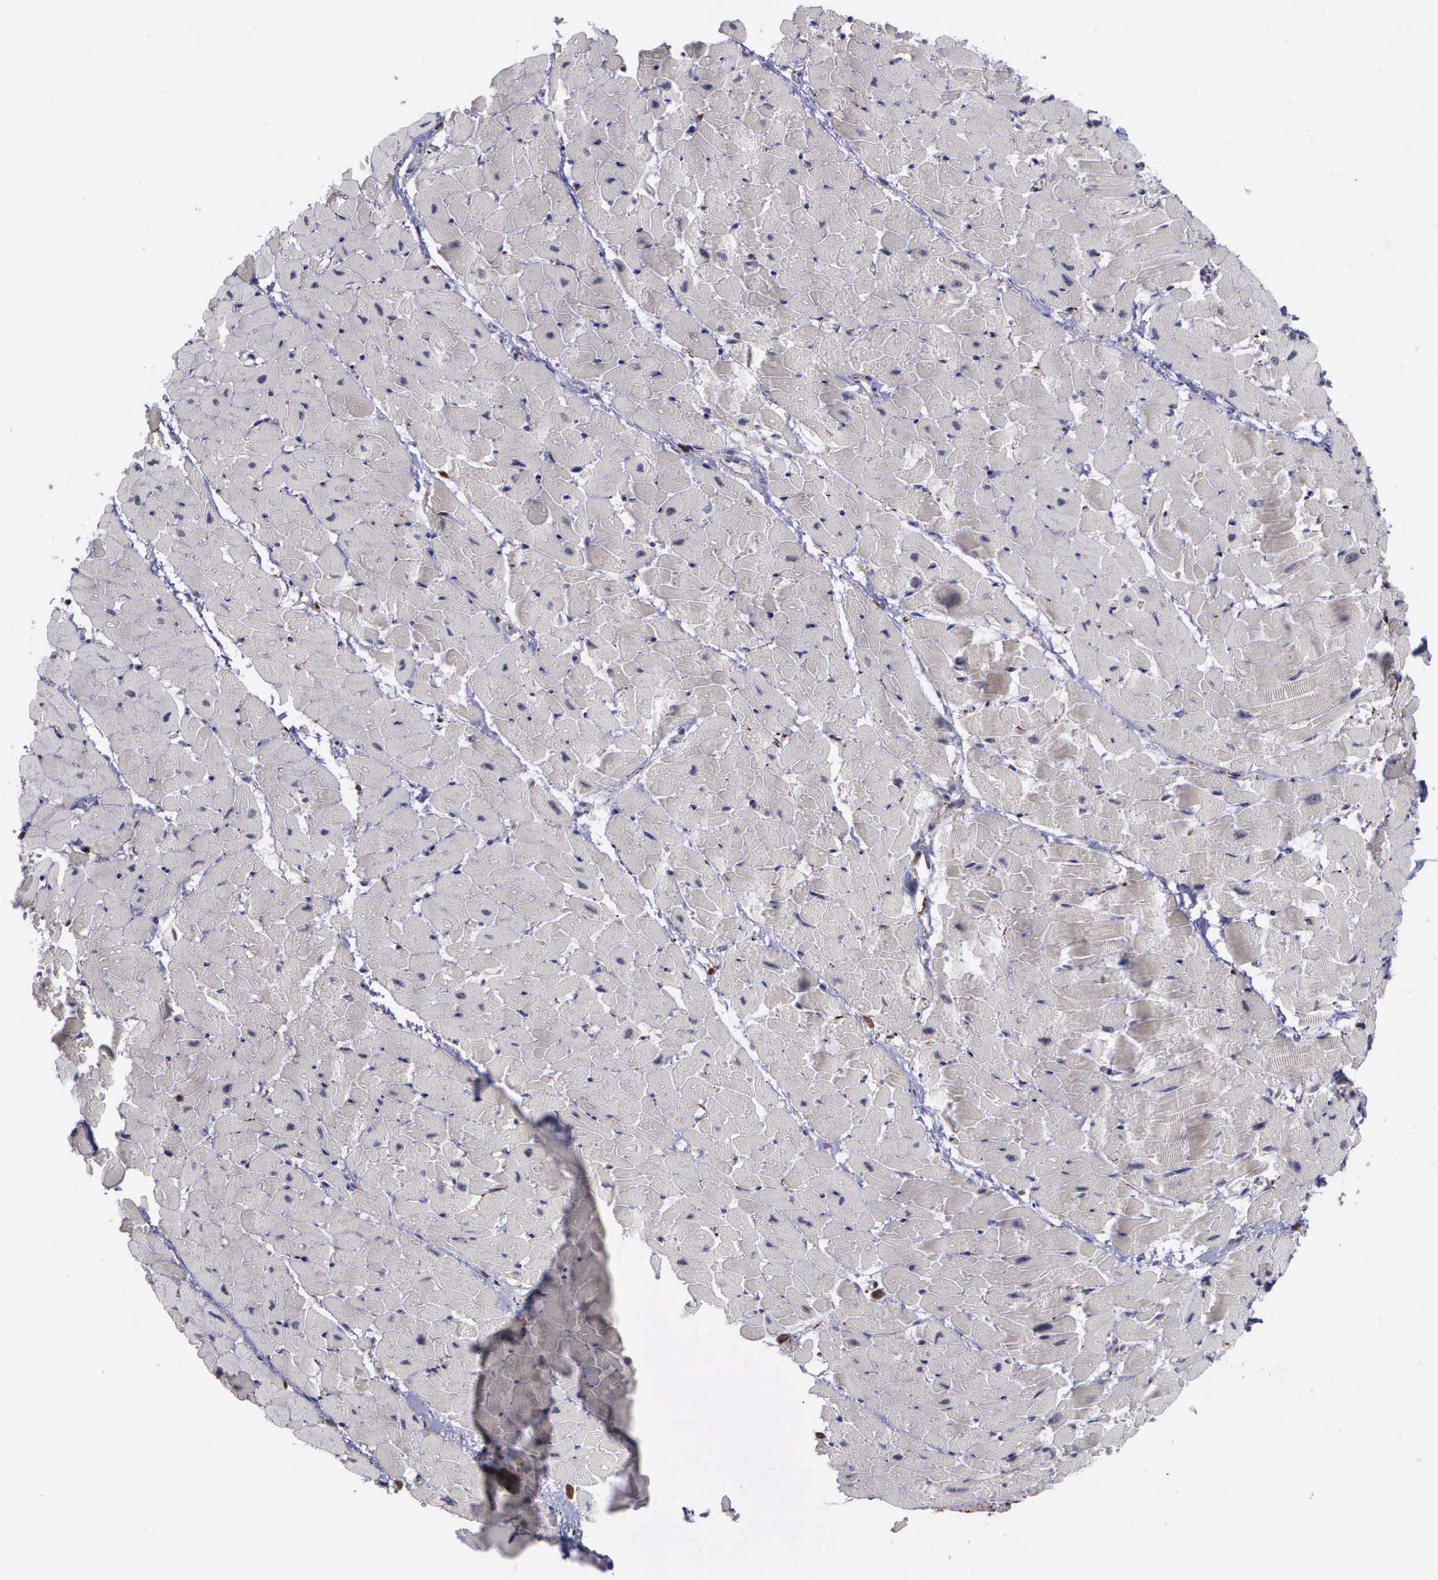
{"staining": {"intensity": "weak", "quantity": "<25%", "location": "cytoplasmic/membranous"}, "tissue": "heart muscle", "cell_type": "Cardiomyocytes", "image_type": "normal", "snomed": [{"axis": "morphology", "description": "Normal tissue, NOS"}, {"axis": "topography", "description": "Heart"}], "caption": "The histopathology image reveals no staining of cardiomyocytes in normal heart muscle.", "gene": "MAP3K9", "patient": {"sex": "female", "age": 19}}